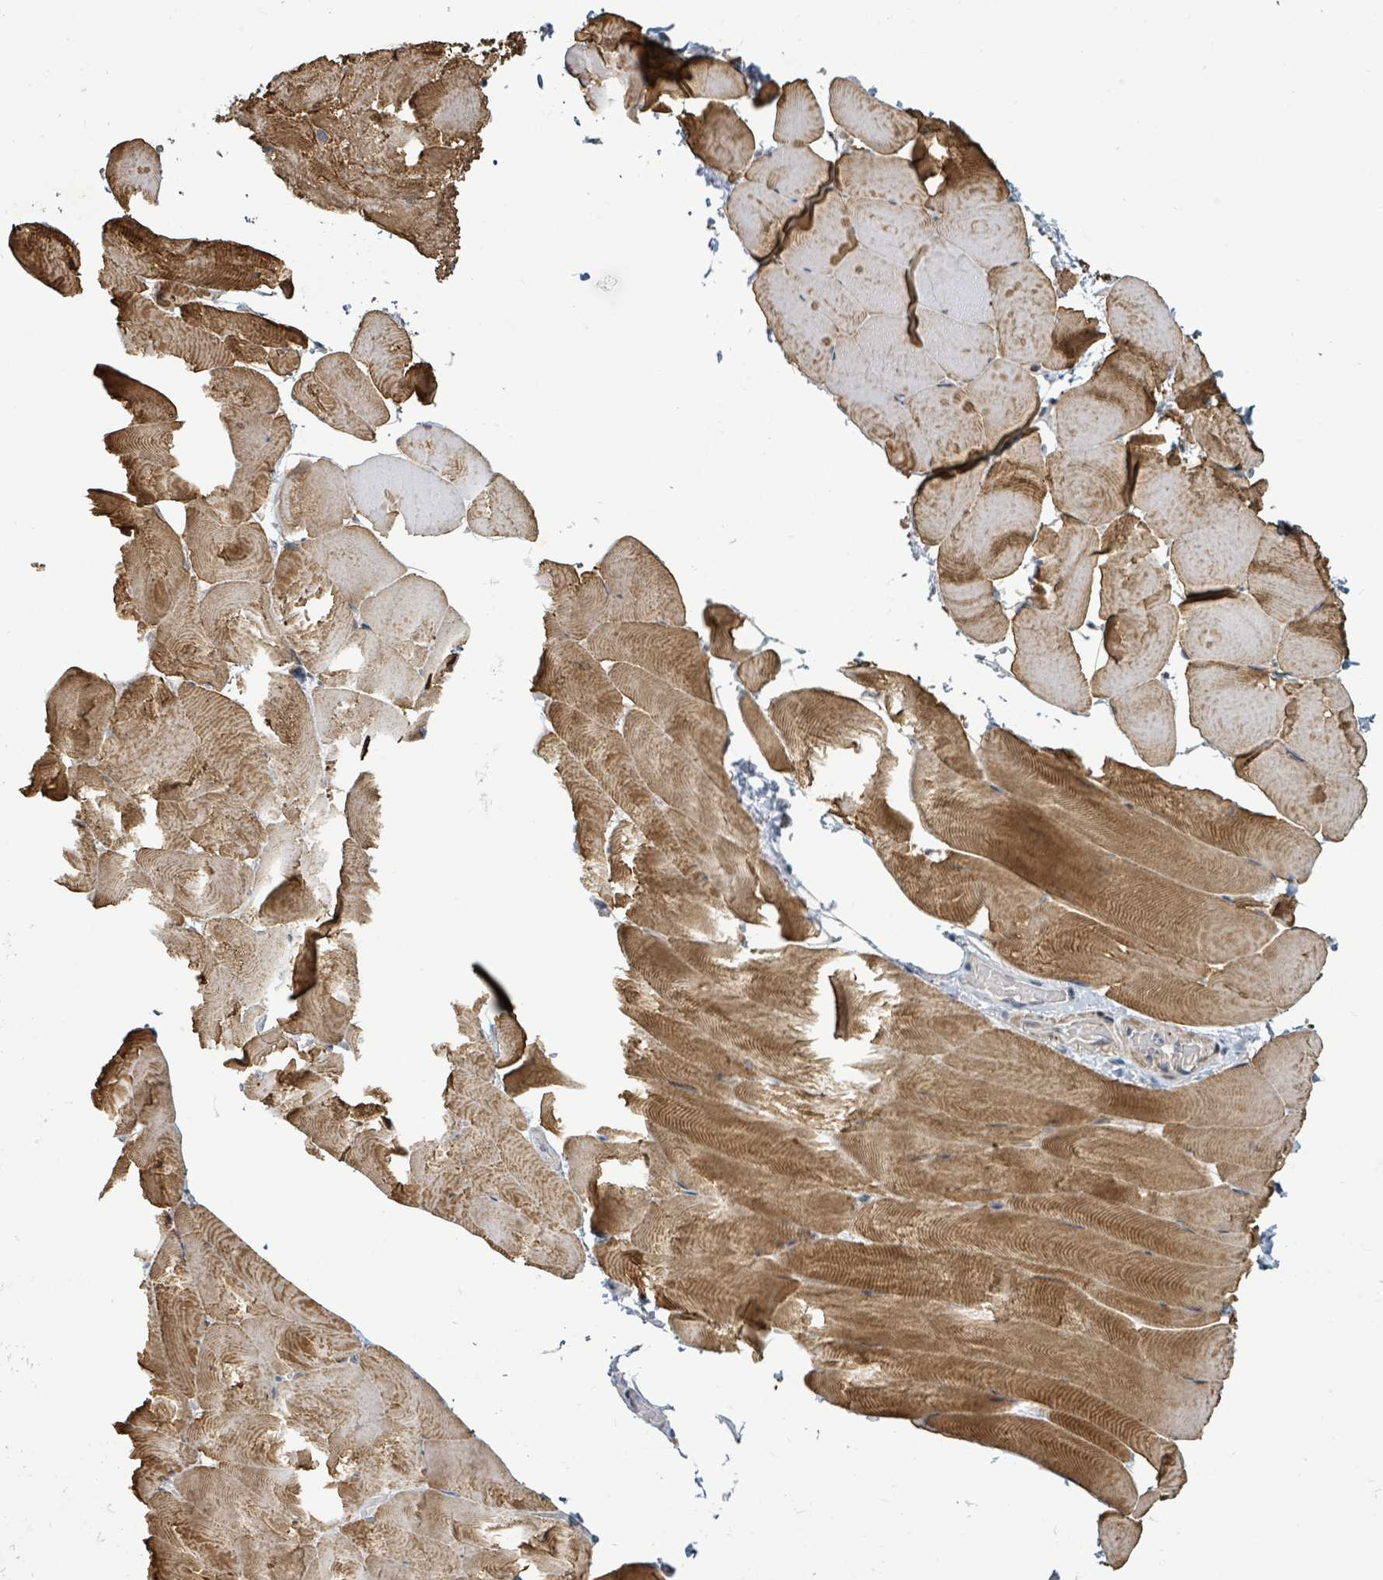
{"staining": {"intensity": "strong", "quantity": ">75%", "location": "cytoplasmic/membranous"}, "tissue": "skeletal muscle", "cell_type": "Myocytes", "image_type": "normal", "snomed": [{"axis": "morphology", "description": "Normal tissue, NOS"}, {"axis": "topography", "description": "Skeletal muscle"}], "caption": "Immunohistochemical staining of benign human skeletal muscle exhibits high levels of strong cytoplasmic/membranous expression in about >75% of myocytes. Using DAB (brown) and hematoxylin (blue) stains, captured at high magnification using brightfield microscopy.", "gene": "ITGA11", "patient": {"sex": "female", "age": 64}}